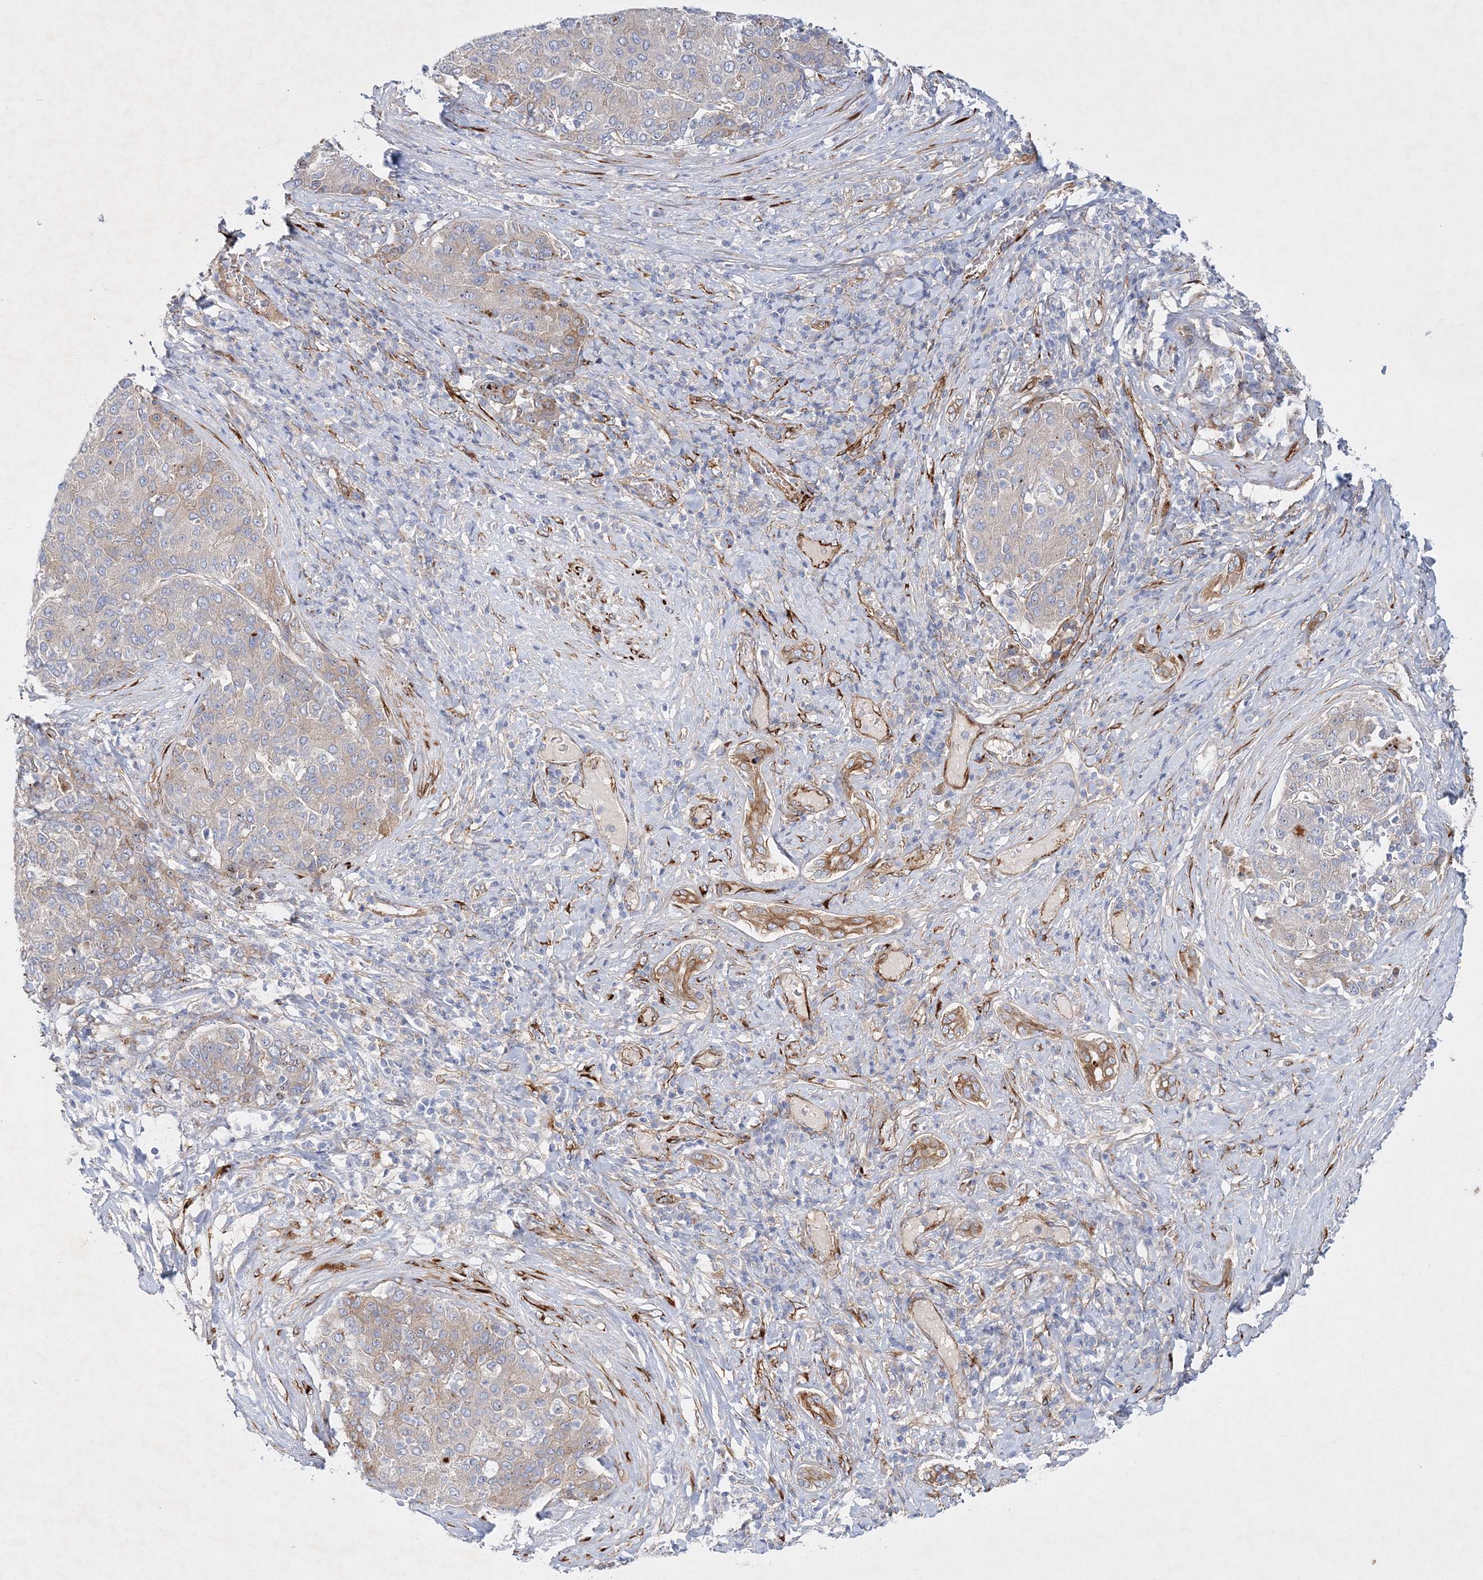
{"staining": {"intensity": "weak", "quantity": "<25%", "location": "cytoplasmic/membranous"}, "tissue": "liver cancer", "cell_type": "Tumor cells", "image_type": "cancer", "snomed": [{"axis": "morphology", "description": "Carcinoma, Hepatocellular, NOS"}, {"axis": "topography", "description": "Liver"}], "caption": "Immunohistochemical staining of hepatocellular carcinoma (liver) displays no significant positivity in tumor cells.", "gene": "ZFYVE16", "patient": {"sex": "male", "age": 65}}